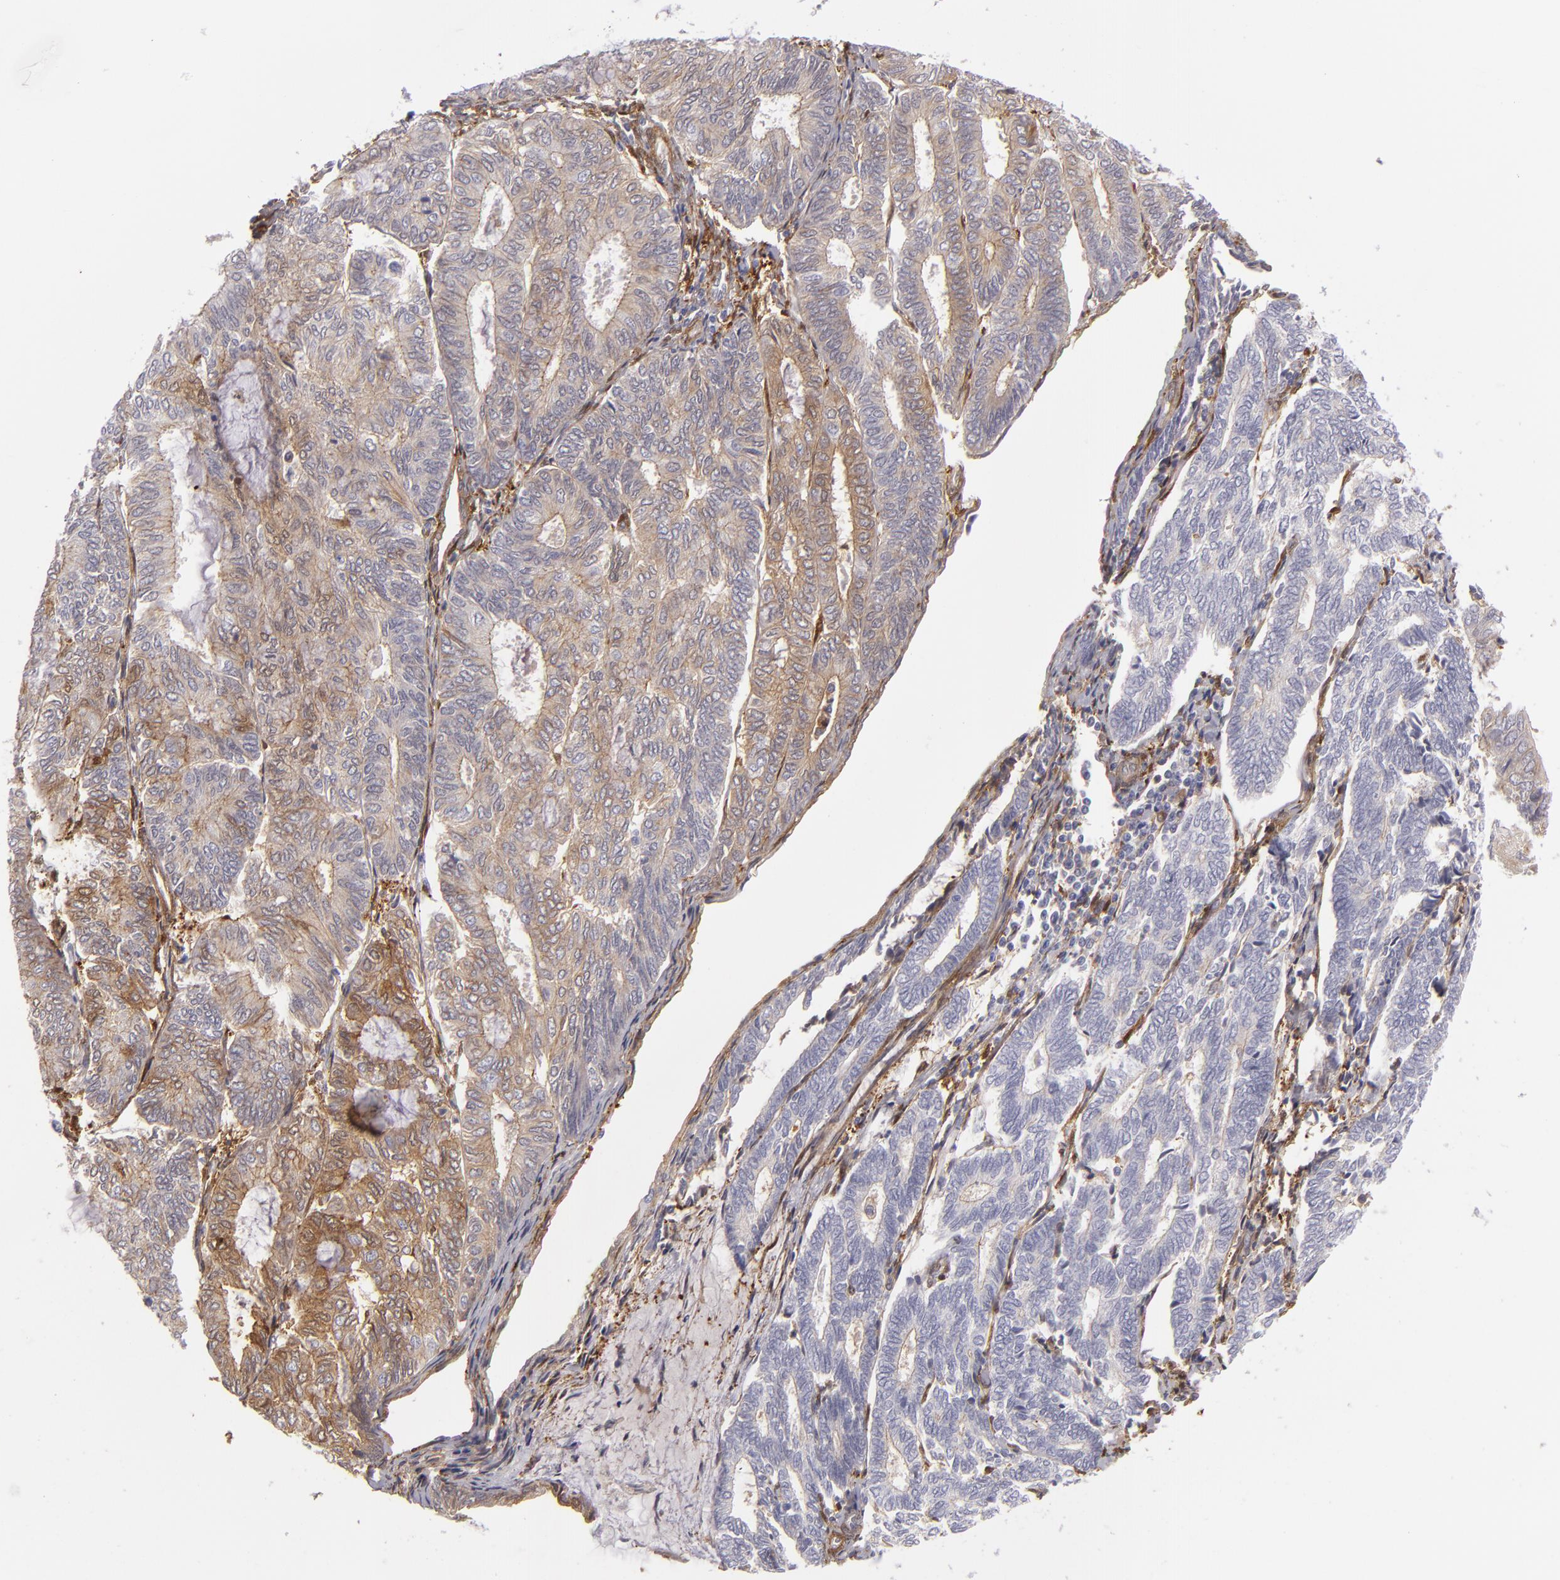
{"staining": {"intensity": "weak", "quantity": ">75%", "location": "cytoplasmic/membranous"}, "tissue": "endometrial cancer", "cell_type": "Tumor cells", "image_type": "cancer", "snomed": [{"axis": "morphology", "description": "Adenocarcinoma, NOS"}, {"axis": "topography", "description": "Endometrium"}], "caption": "The image shows immunohistochemical staining of endometrial cancer (adenocarcinoma). There is weak cytoplasmic/membranous staining is seen in about >75% of tumor cells.", "gene": "VCL", "patient": {"sex": "female", "age": 59}}